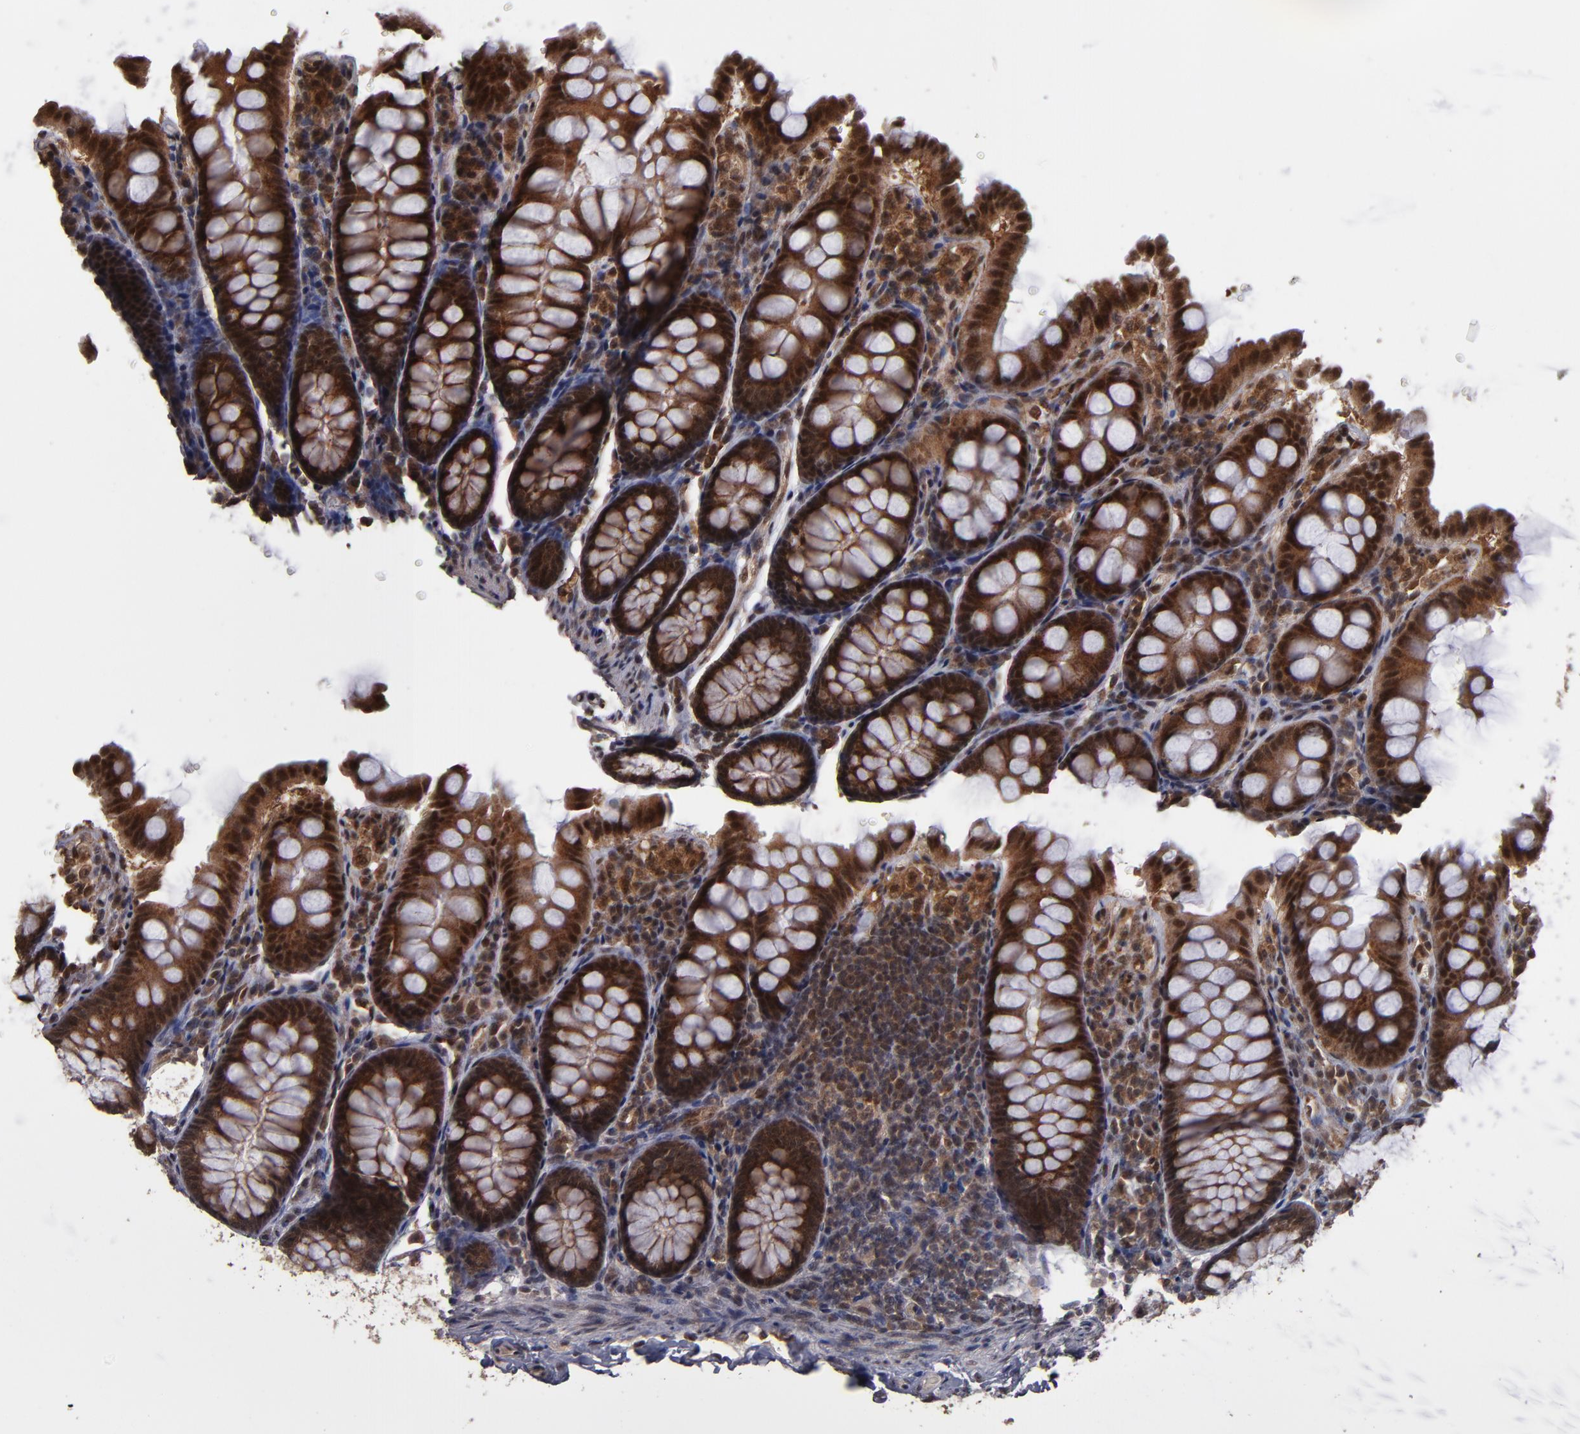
{"staining": {"intensity": "moderate", "quantity": ">75%", "location": "cytoplasmic/membranous,nuclear"}, "tissue": "colon", "cell_type": "Endothelial cells", "image_type": "normal", "snomed": [{"axis": "morphology", "description": "Normal tissue, NOS"}, {"axis": "topography", "description": "Colon"}], "caption": "Immunohistochemistry (IHC) of benign human colon demonstrates medium levels of moderate cytoplasmic/membranous,nuclear expression in about >75% of endothelial cells. (DAB (3,3'-diaminobenzidine) IHC with brightfield microscopy, high magnification).", "gene": "CUL5", "patient": {"sex": "female", "age": 61}}